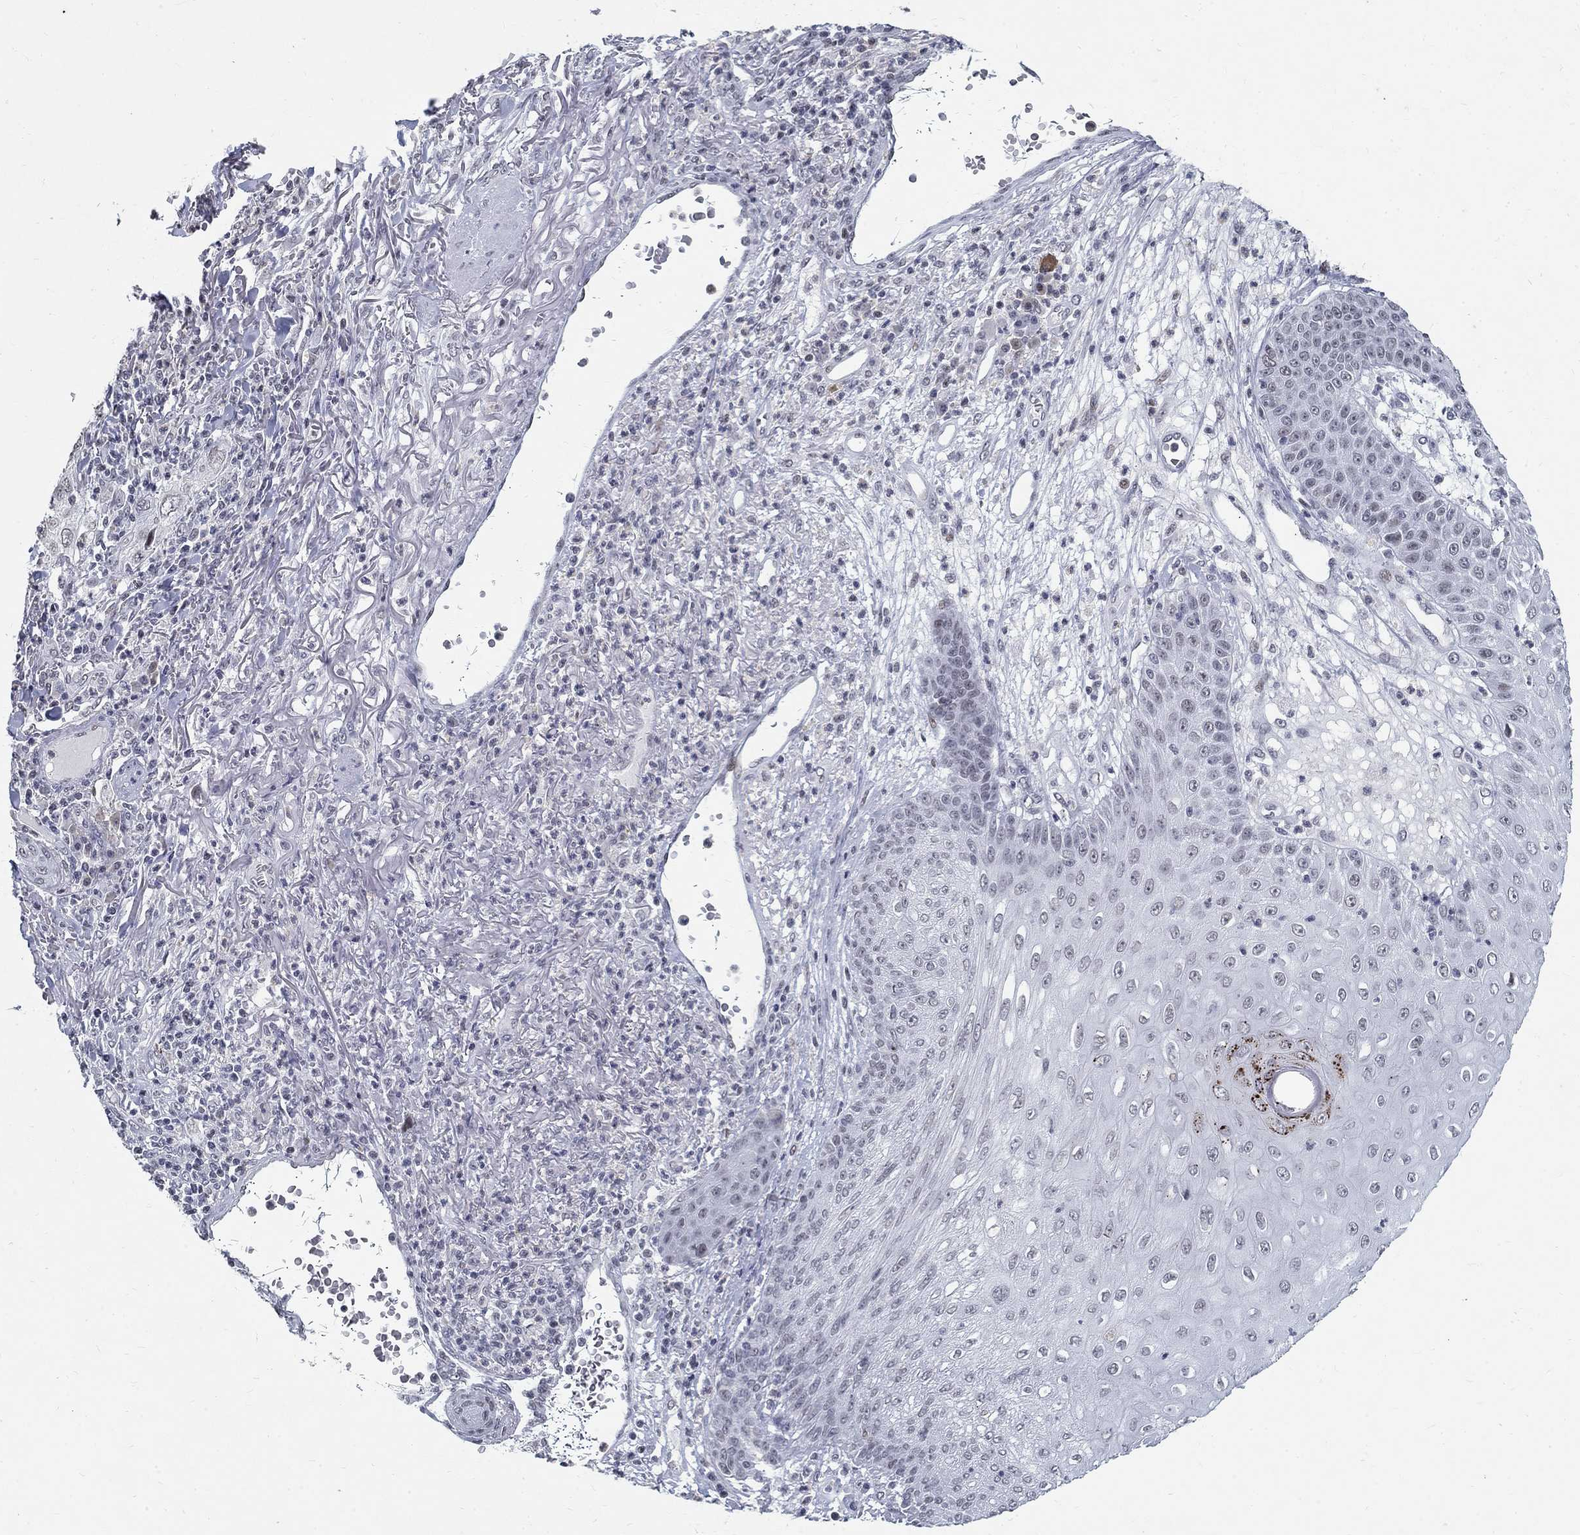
{"staining": {"intensity": "negative", "quantity": "none", "location": "none"}, "tissue": "skin cancer", "cell_type": "Tumor cells", "image_type": "cancer", "snomed": [{"axis": "morphology", "description": "Squamous cell carcinoma, NOS"}, {"axis": "topography", "description": "Skin"}], "caption": "Tumor cells are negative for brown protein staining in skin cancer (squamous cell carcinoma).", "gene": "BHLHE22", "patient": {"sex": "male", "age": 82}}